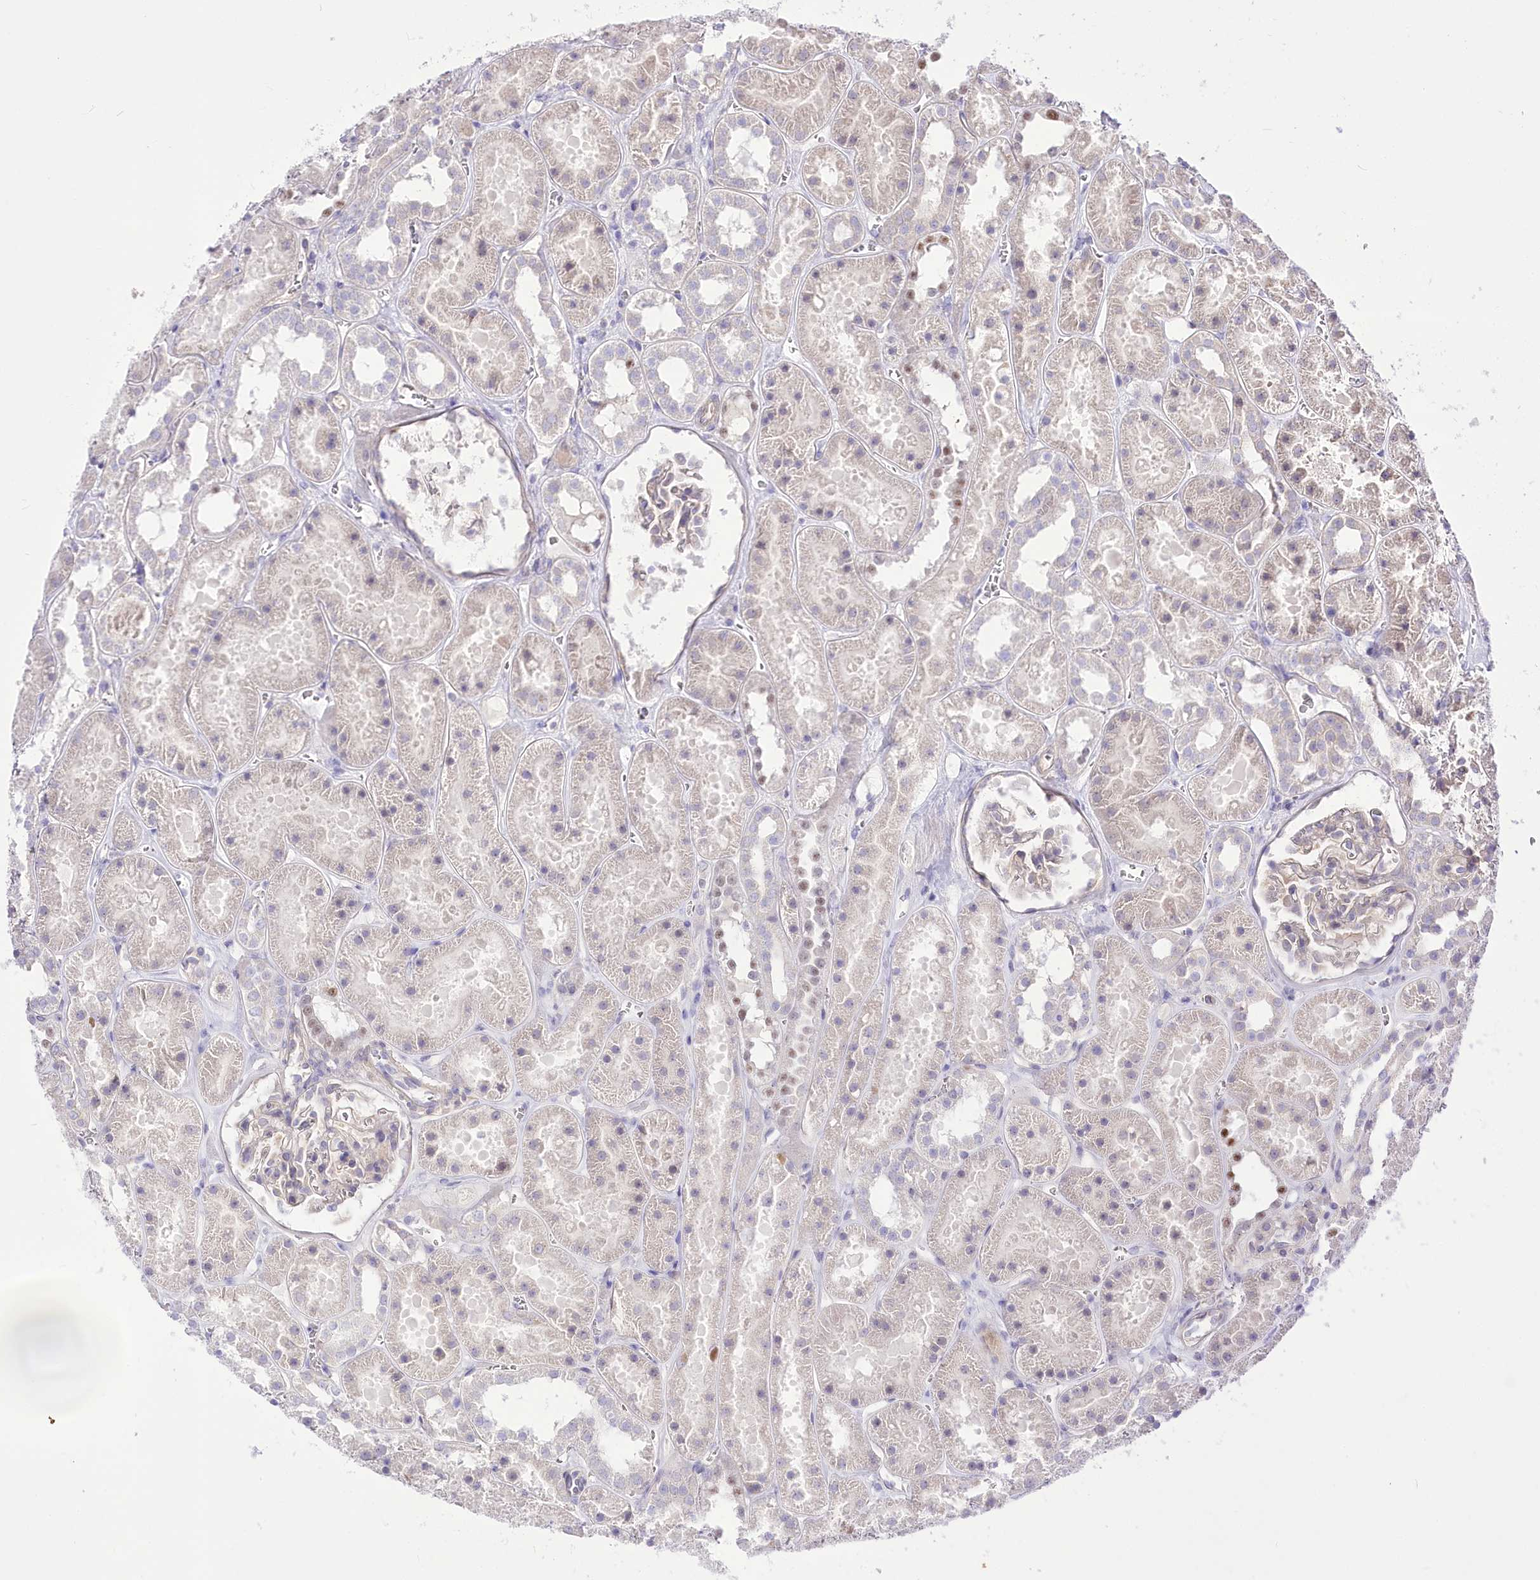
{"staining": {"intensity": "weak", "quantity": "<25%", "location": "cytoplasmic/membranous,nuclear"}, "tissue": "kidney", "cell_type": "Cells in glomeruli", "image_type": "normal", "snomed": [{"axis": "morphology", "description": "Normal tissue, NOS"}, {"axis": "topography", "description": "Kidney"}], "caption": "DAB immunohistochemical staining of normal kidney displays no significant positivity in cells in glomeruli.", "gene": "HELT", "patient": {"sex": "female", "age": 41}}